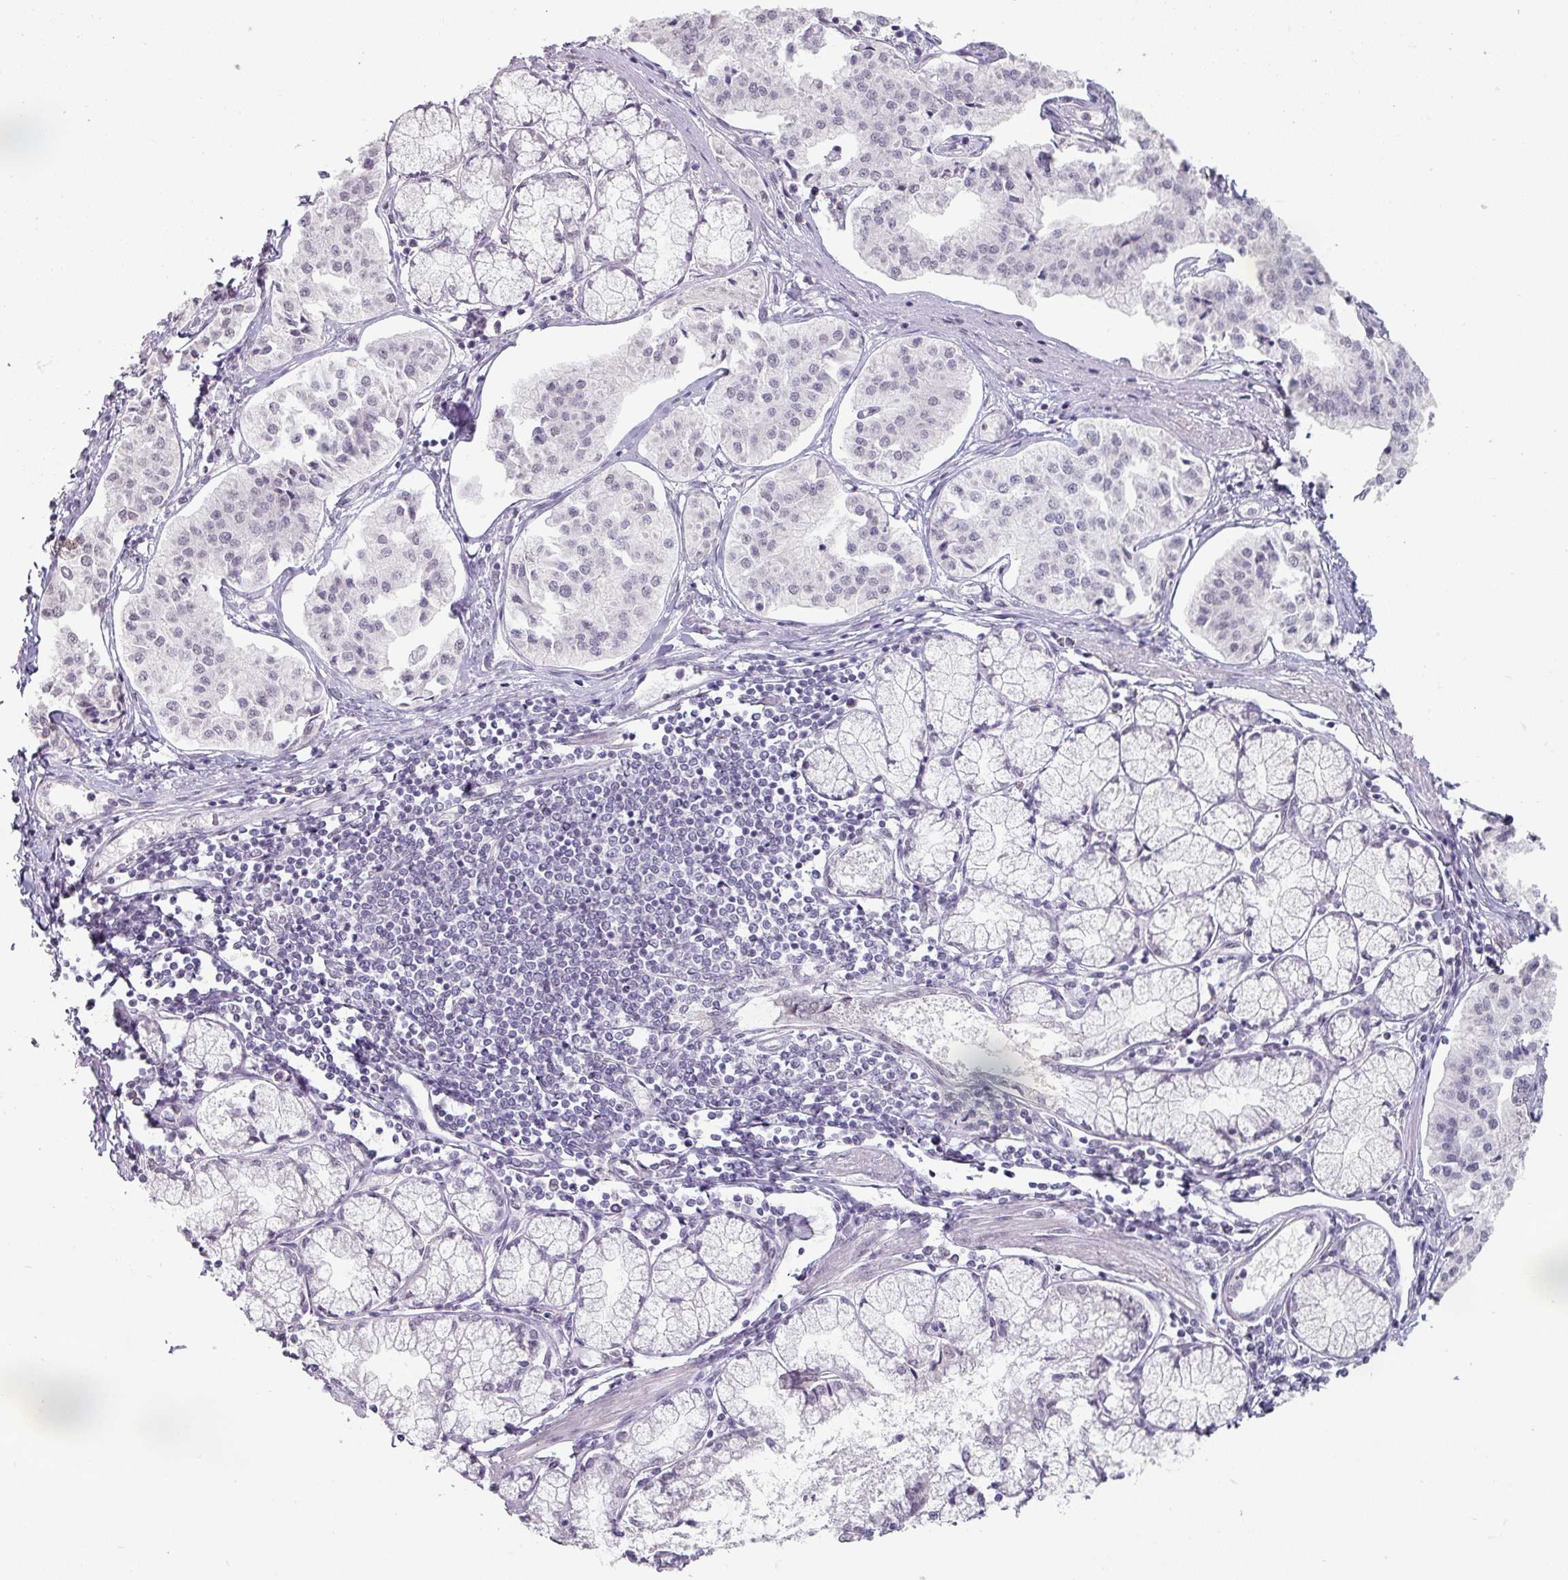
{"staining": {"intensity": "negative", "quantity": "none", "location": "none"}, "tissue": "pancreatic cancer", "cell_type": "Tumor cells", "image_type": "cancer", "snomed": [{"axis": "morphology", "description": "Adenocarcinoma, NOS"}, {"axis": "topography", "description": "Pancreas"}], "caption": "Micrograph shows no protein expression in tumor cells of pancreatic cancer (adenocarcinoma) tissue.", "gene": "SPRR1A", "patient": {"sex": "female", "age": 50}}